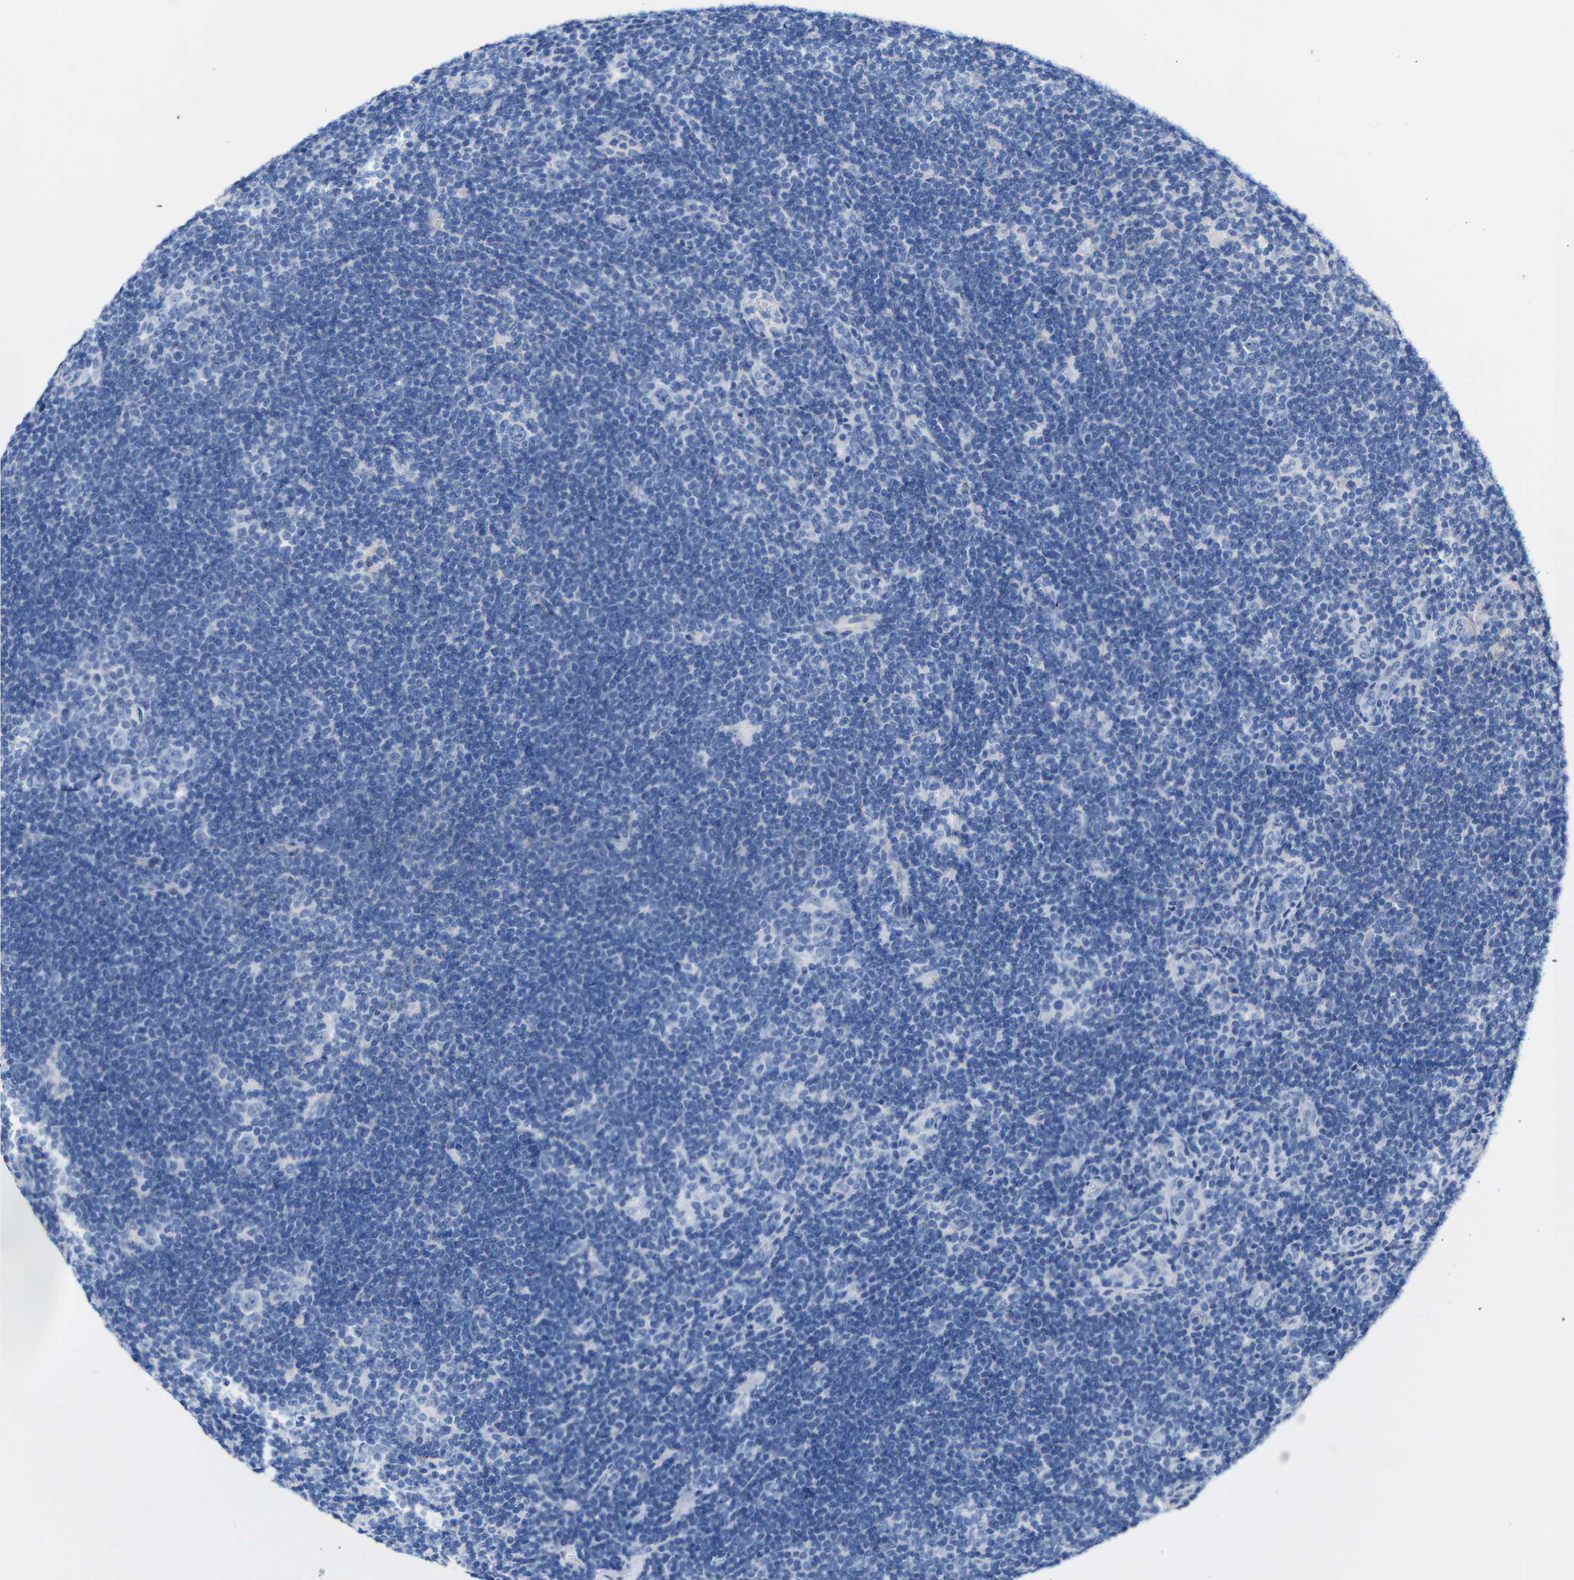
{"staining": {"intensity": "negative", "quantity": "none", "location": "none"}, "tissue": "lymphoma", "cell_type": "Tumor cells", "image_type": "cancer", "snomed": [{"axis": "morphology", "description": "Hodgkin's disease, NOS"}, {"axis": "topography", "description": "Lymph node"}], "caption": "The IHC photomicrograph has no significant expression in tumor cells of lymphoma tissue. The staining is performed using DAB brown chromogen with nuclei counter-stained in using hematoxylin.", "gene": "CGNL1", "patient": {"sex": "female", "age": 57}}